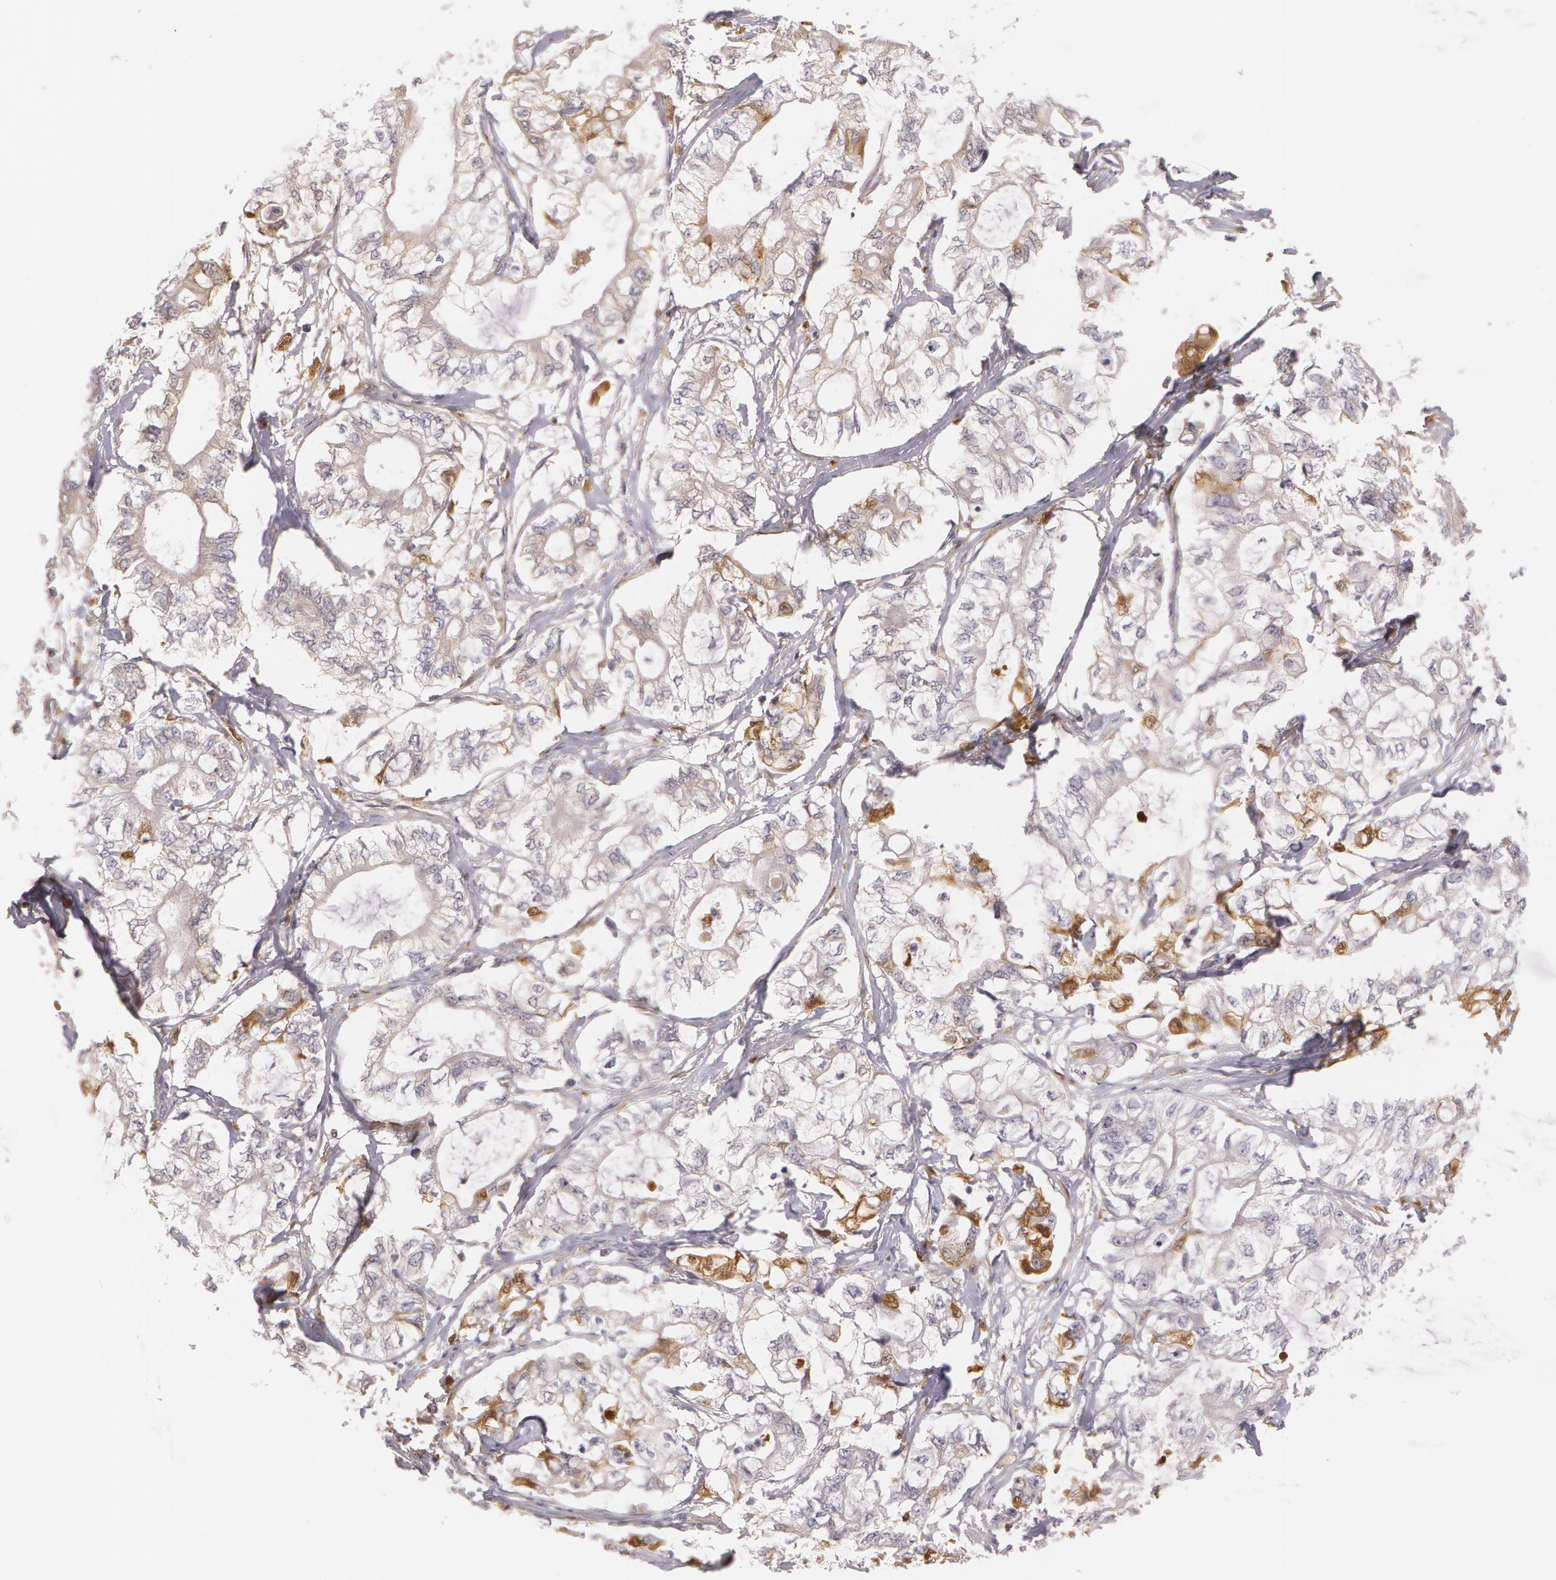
{"staining": {"intensity": "weak", "quantity": "<25%", "location": "cytoplasmic/membranous"}, "tissue": "pancreatic cancer", "cell_type": "Tumor cells", "image_type": "cancer", "snomed": [{"axis": "morphology", "description": "Adenocarcinoma, NOS"}, {"axis": "topography", "description": "Pancreas"}], "caption": "Tumor cells are negative for protein expression in human pancreatic cancer (adenocarcinoma).", "gene": "LBP", "patient": {"sex": "male", "age": 79}}